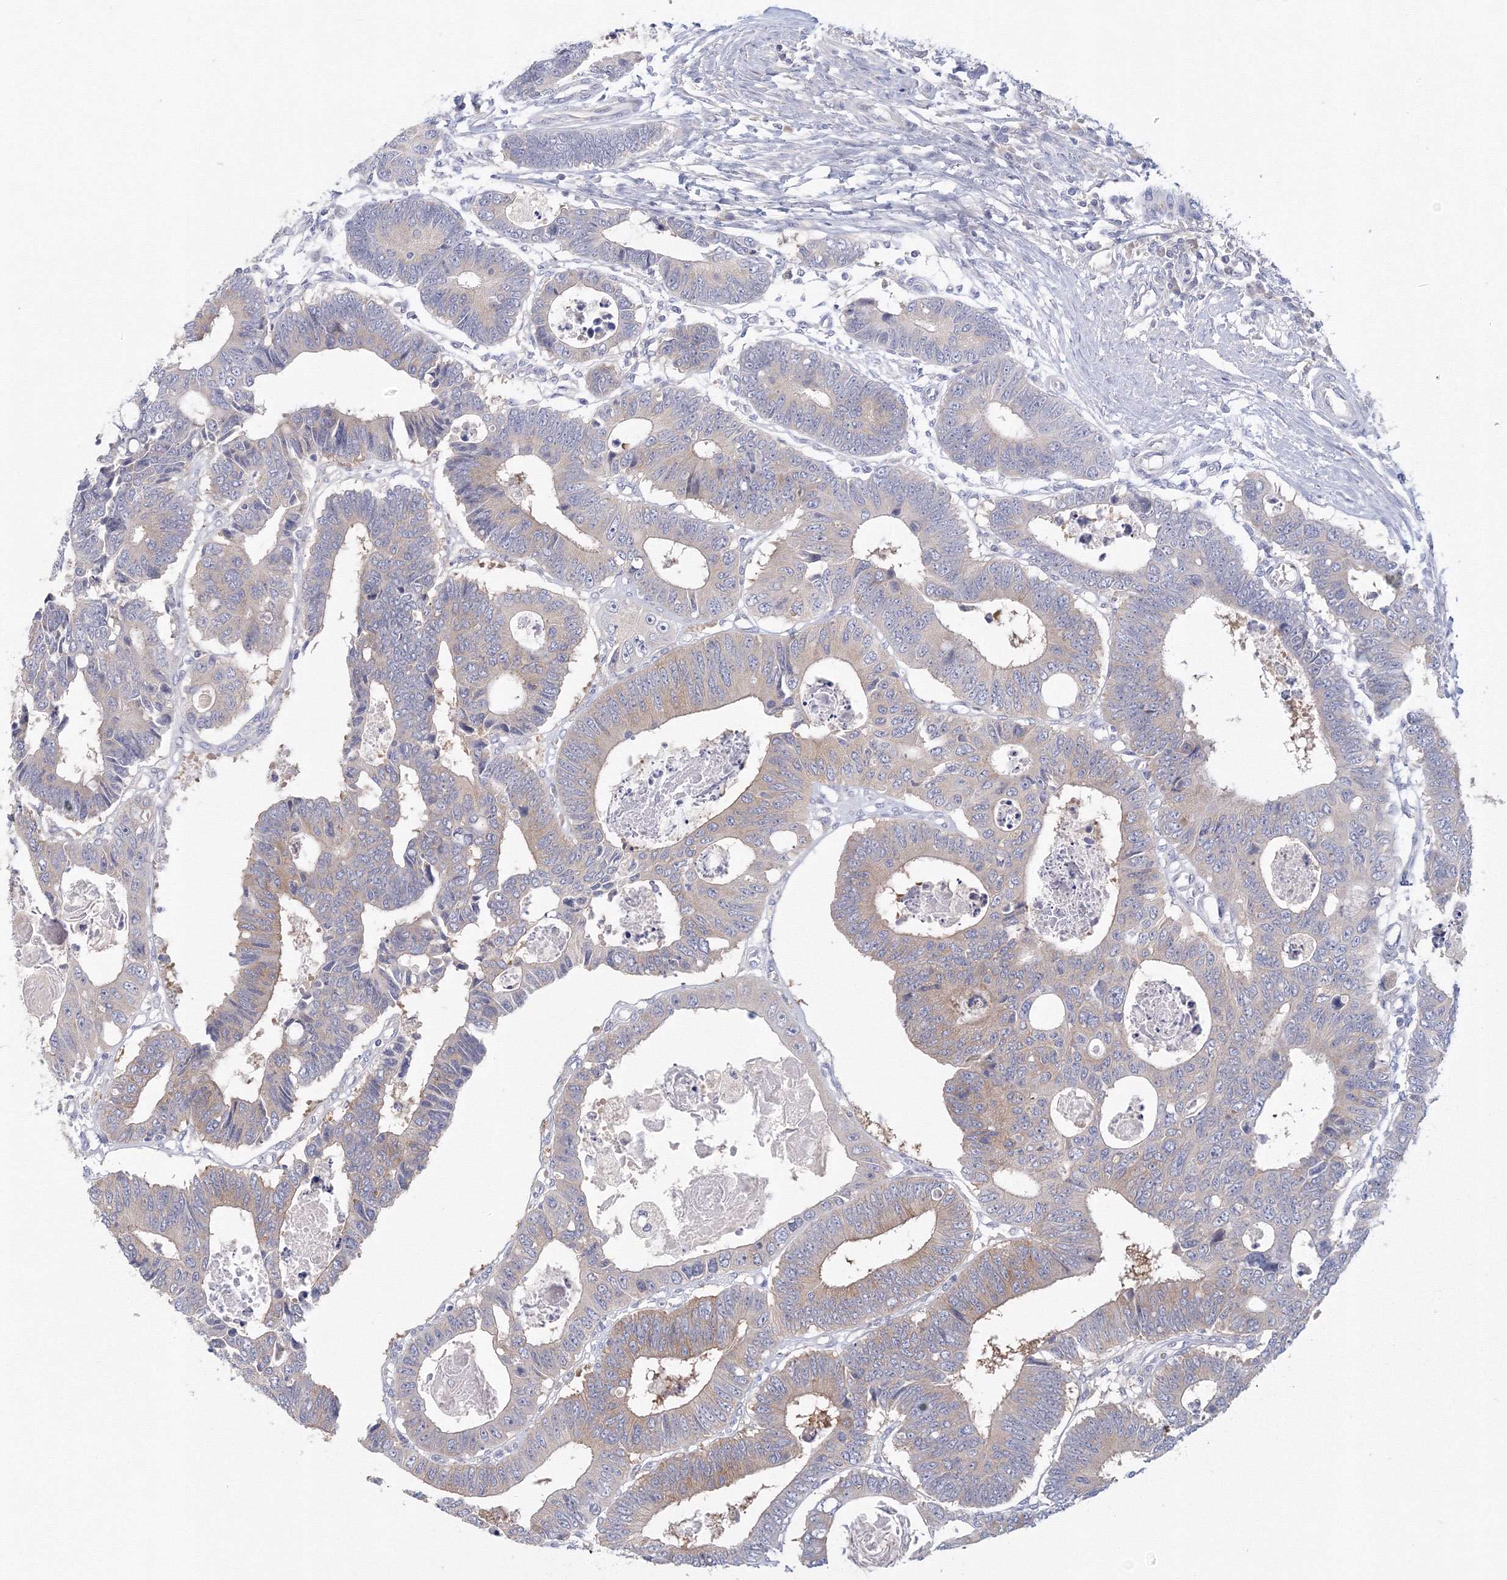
{"staining": {"intensity": "weak", "quantity": "<25%", "location": "cytoplasmic/membranous"}, "tissue": "colorectal cancer", "cell_type": "Tumor cells", "image_type": "cancer", "snomed": [{"axis": "morphology", "description": "Adenocarcinoma, NOS"}, {"axis": "topography", "description": "Rectum"}], "caption": "A high-resolution image shows immunohistochemistry (IHC) staining of colorectal adenocarcinoma, which displays no significant expression in tumor cells.", "gene": "TACC2", "patient": {"sex": "male", "age": 84}}